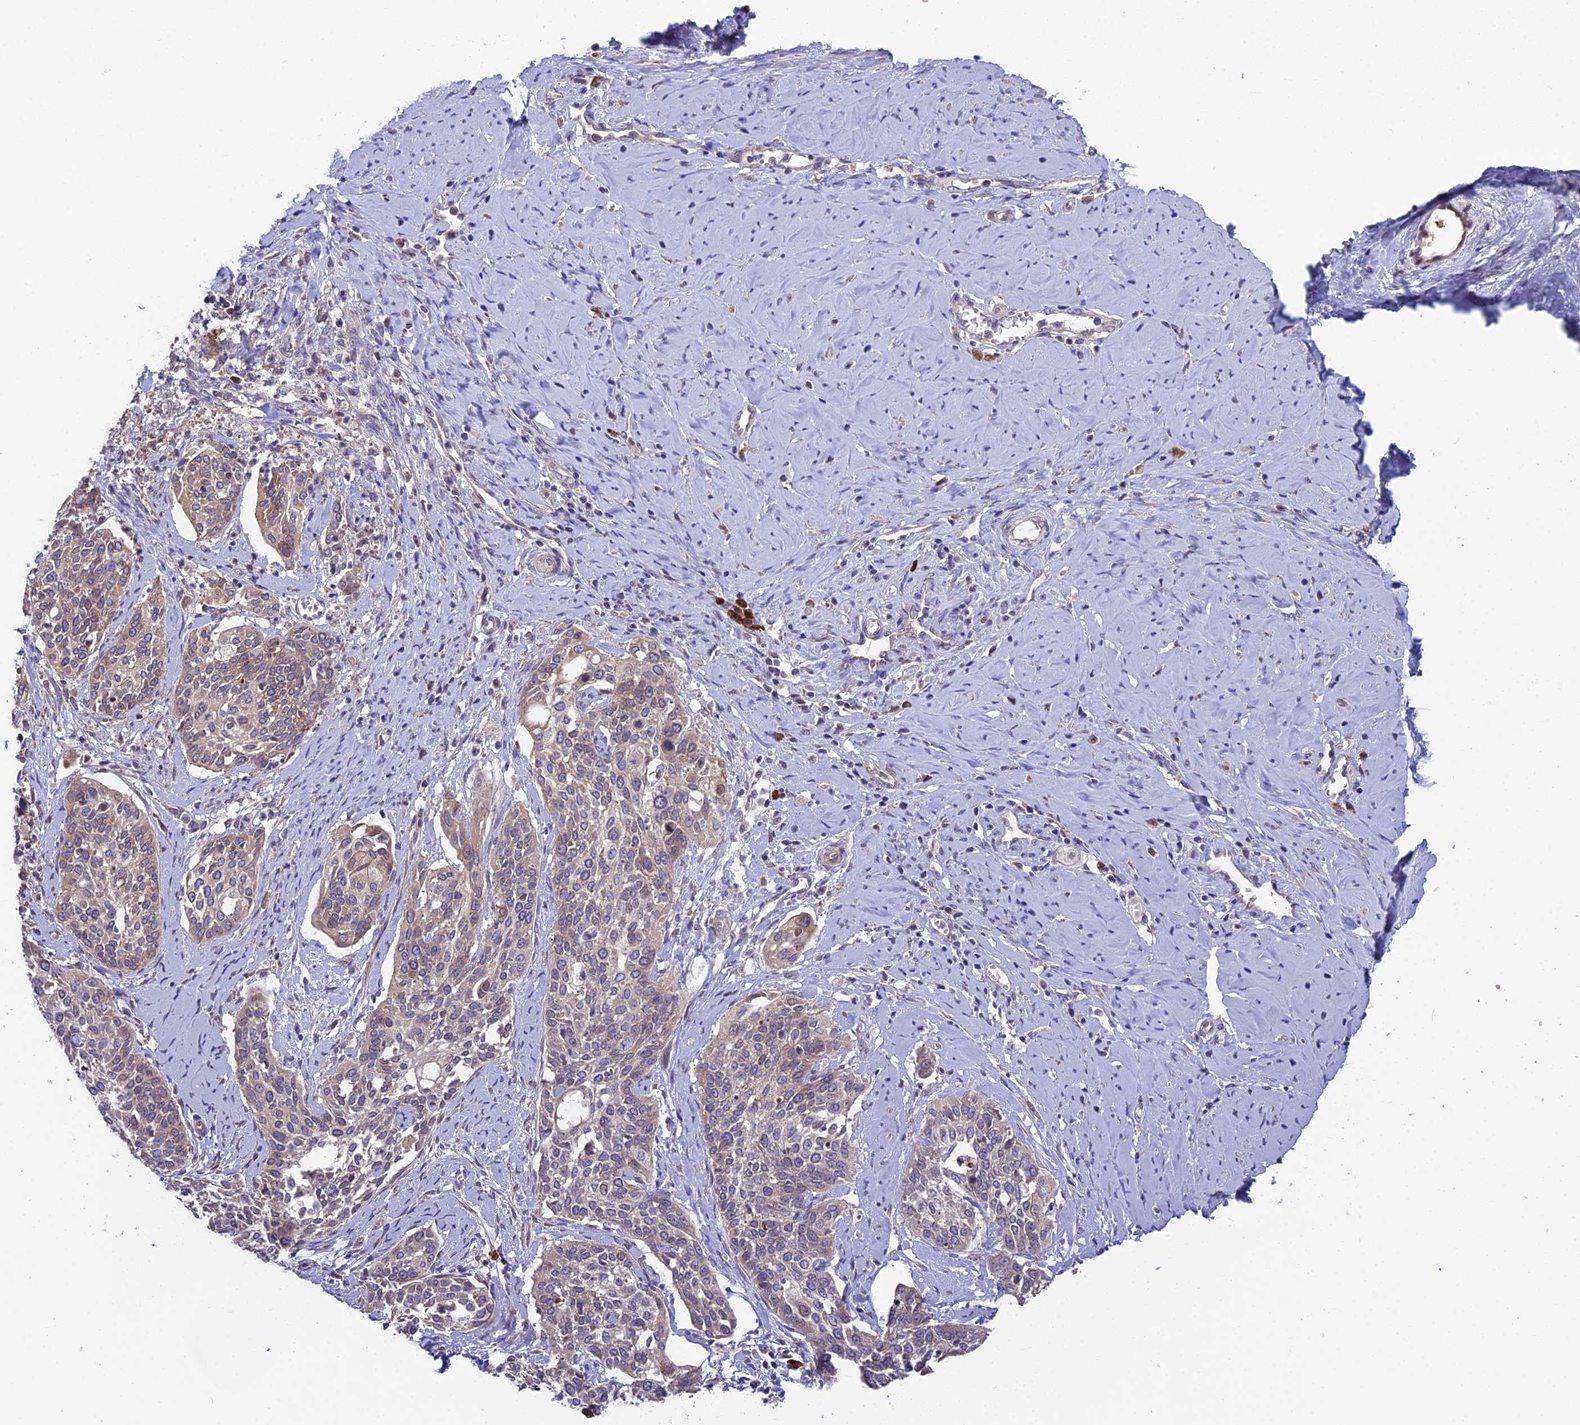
{"staining": {"intensity": "moderate", "quantity": "<25%", "location": "cytoplasmic/membranous"}, "tissue": "cervical cancer", "cell_type": "Tumor cells", "image_type": "cancer", "snomed": [{"axis": "morphology", "description": "Squamous cell carcinoma, NOS"}, {"axis": "topography", "description": "Cervix"}], "caption": "A histopathology image showing moderate cytoplasmic/membranous staining in approximately <25% of tumor cells in squamous cell carcinoma (cervical), as visualized by brown immunohistochemical staining.", "gene": "ABCC10", "patient": {"sex": "female", "age": 44}}